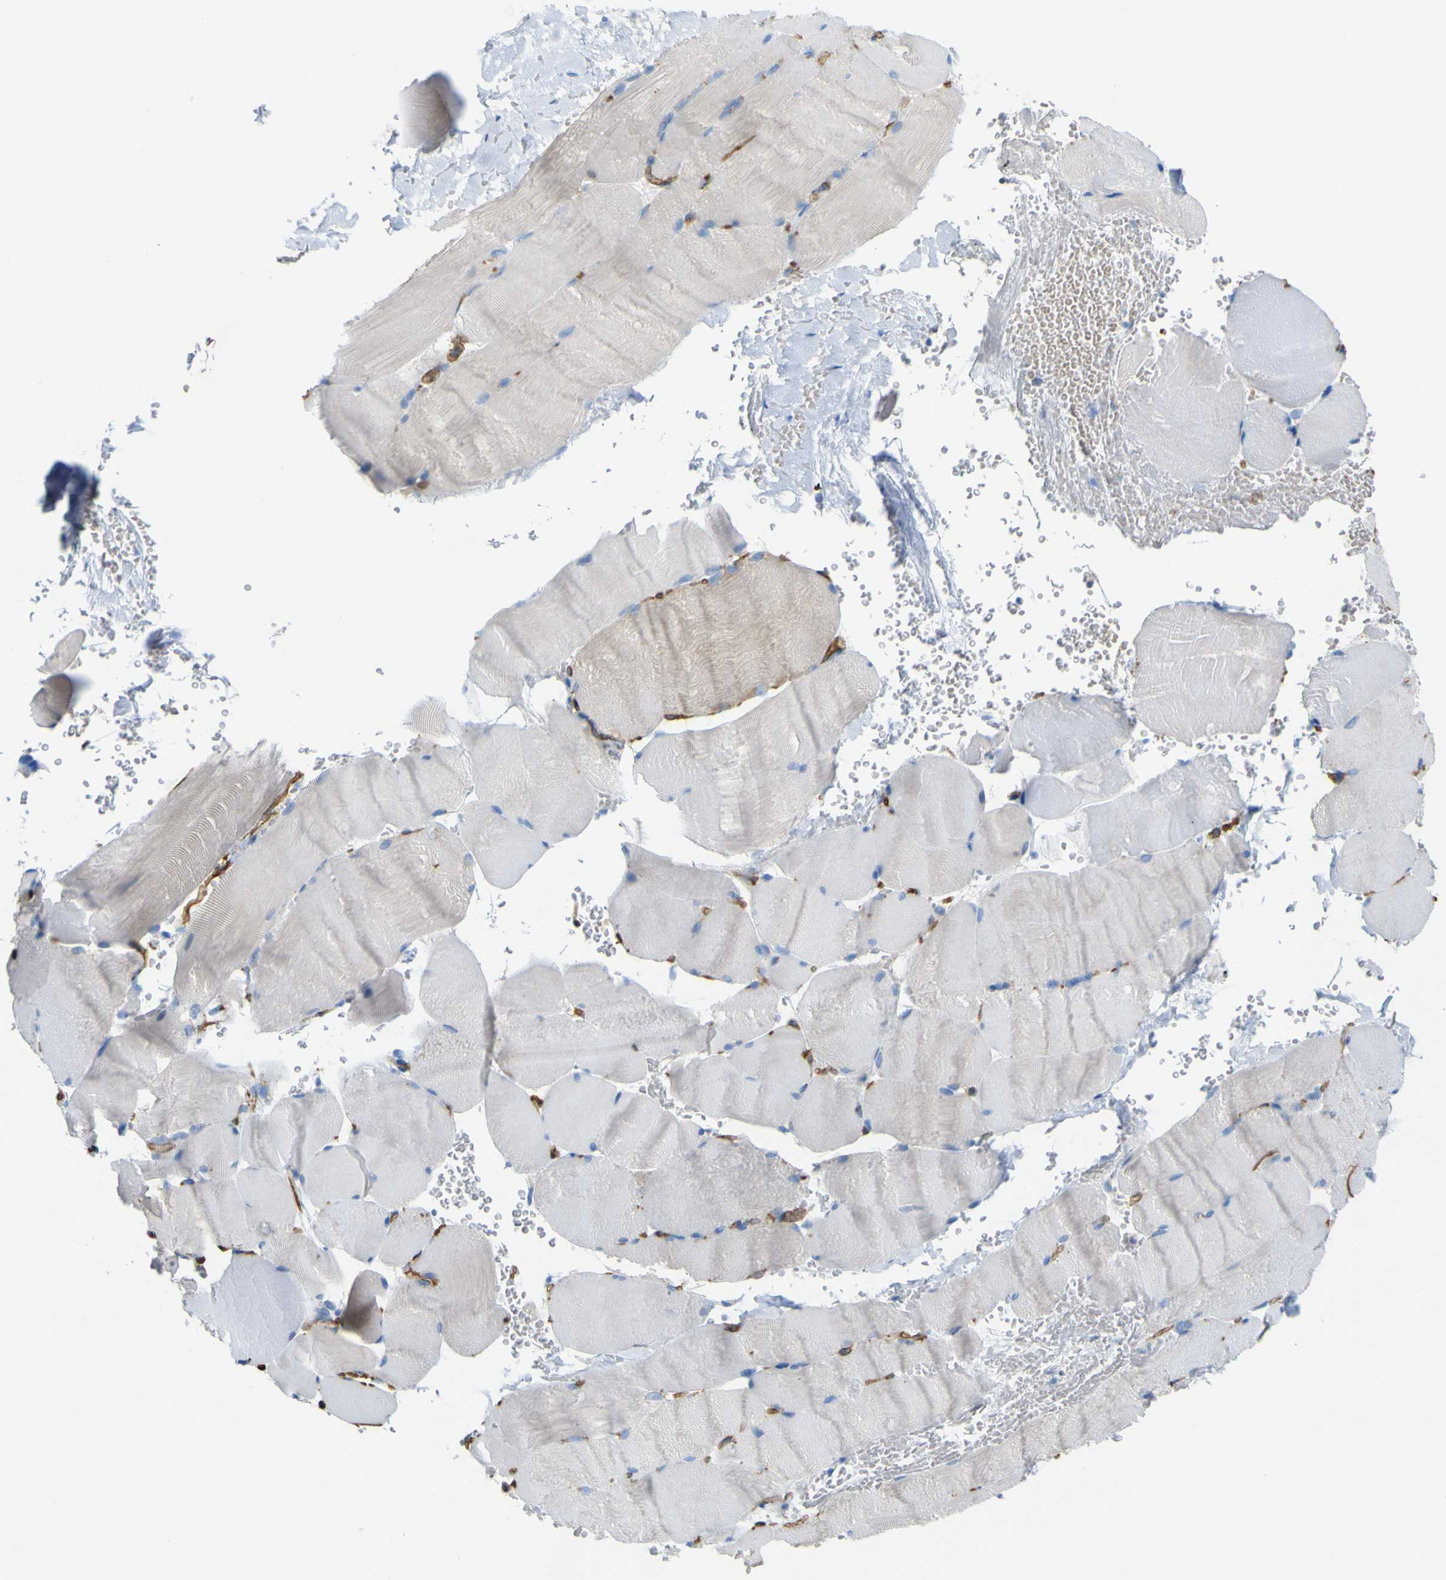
{"staining": {"intensity": "negative", "quantity": "none", "location": "none"}, "tissue": "skeletal muscle", "cell_type": "Myocytes", "image_type": "normal", "snomed": [{"axis": "morphology", "description": "Normal tissue, NOS"}, {"axis": "topography", "description": "Skin"}, {"axis": "topography", "description": "Skeletal muscle"}], "caption": "This is a micrograph of immunohistochemistry (IHC) staining of unremarkable skeletal muscle, which shows no expression in myocytes.", "gene": "CD93", "patient": {"sex": "male", "age": 83}}